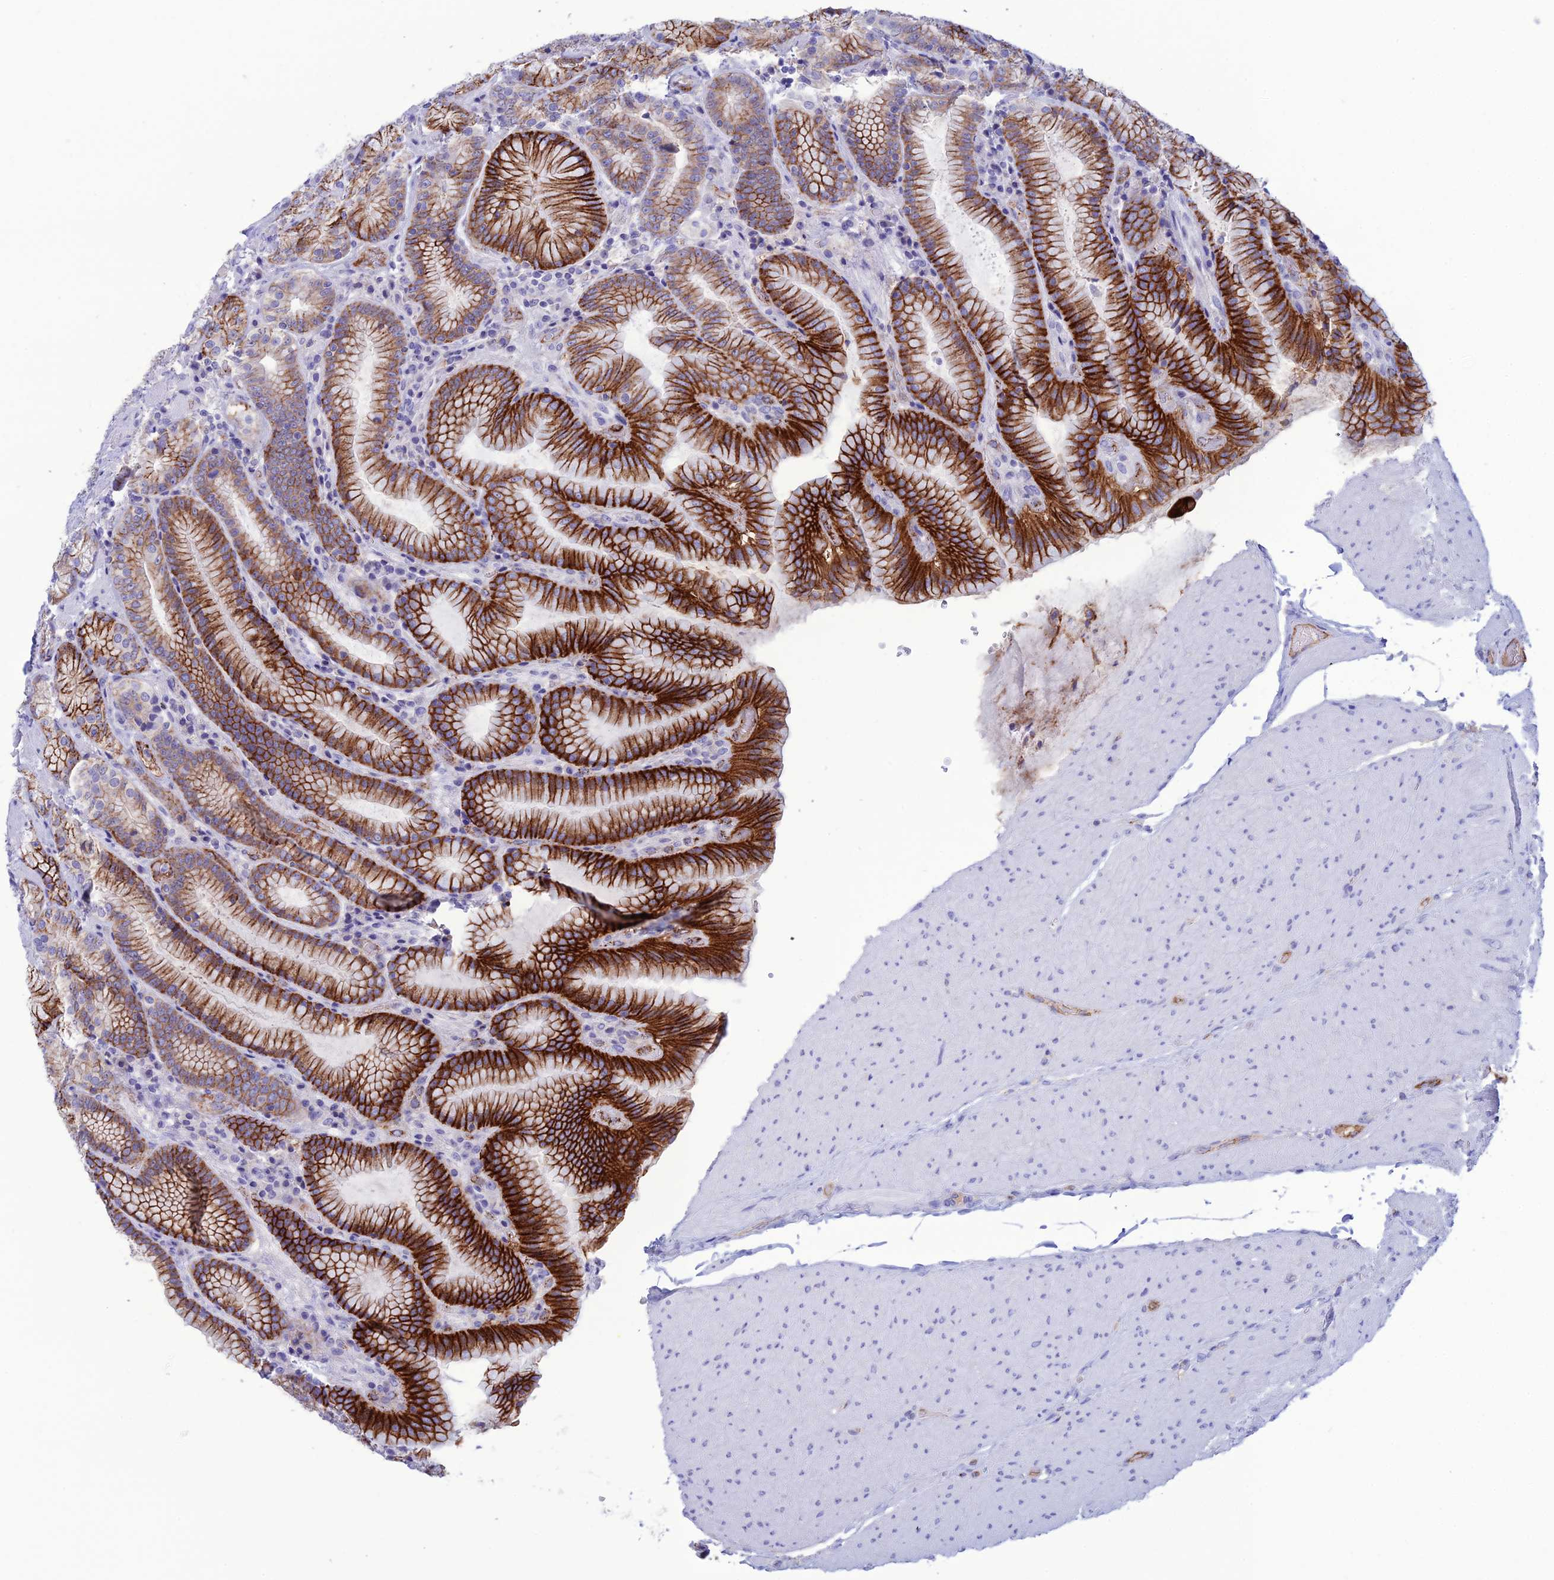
{"staining": {"intensity": "strong", "quantity": "25%-75%", "location": "cytoplasmic/membranous"}, "tissue": "stomach", "cell_type": "Glandular cells", "image_type": "normal", "snomed": [{"axis": "morphology", "description": "Normal tissue, NOS"}, {"axis": "topography", "description": "Stomach, upper"}, {"axis": "topography", "description": "Stomach, lower"}], "caption": "Protein expression analysis of normal human stomach reveals strong cytoplasmic/membranous staining in approximately 25%-75% of glandular cells.", "gene": "CDC42EP5", "patient": {"sex": "female", "age": 76}}